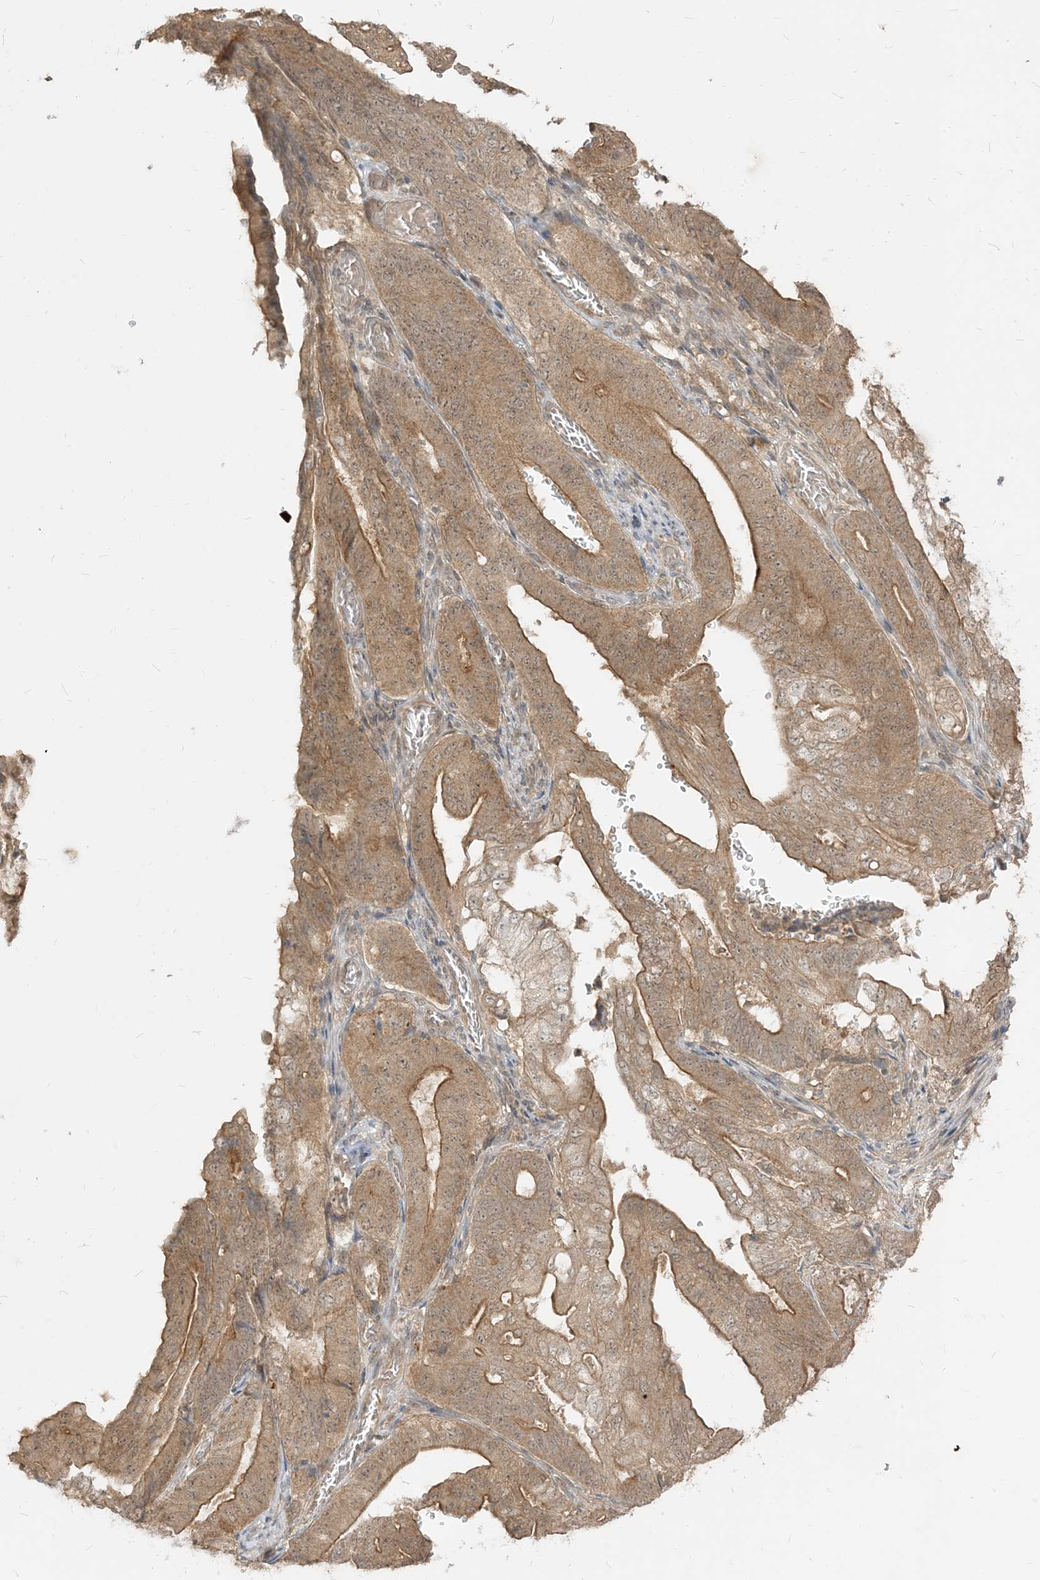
{"staining": {"intensity": "moderate", "quantity": ">75%", "location": "cytoplasmic/membranous"}, "tissue": "stomach cancer", "cell_type": "Tumor cells", "image_type": "cancer", "snomed": [{"axis": "morphology", "description": "Adenocarcinoma, NOS"}, {"axis": "topography", "description": "Stomach"}], "caption": "A micrograph of stomach cancer (adenocarcinoma) stained for a protein reveals moderate cytoplasmic/membranous brown staining in tumor cells.", "gene": "TBCC", "patient": {"sex": "female", "age": 73}}